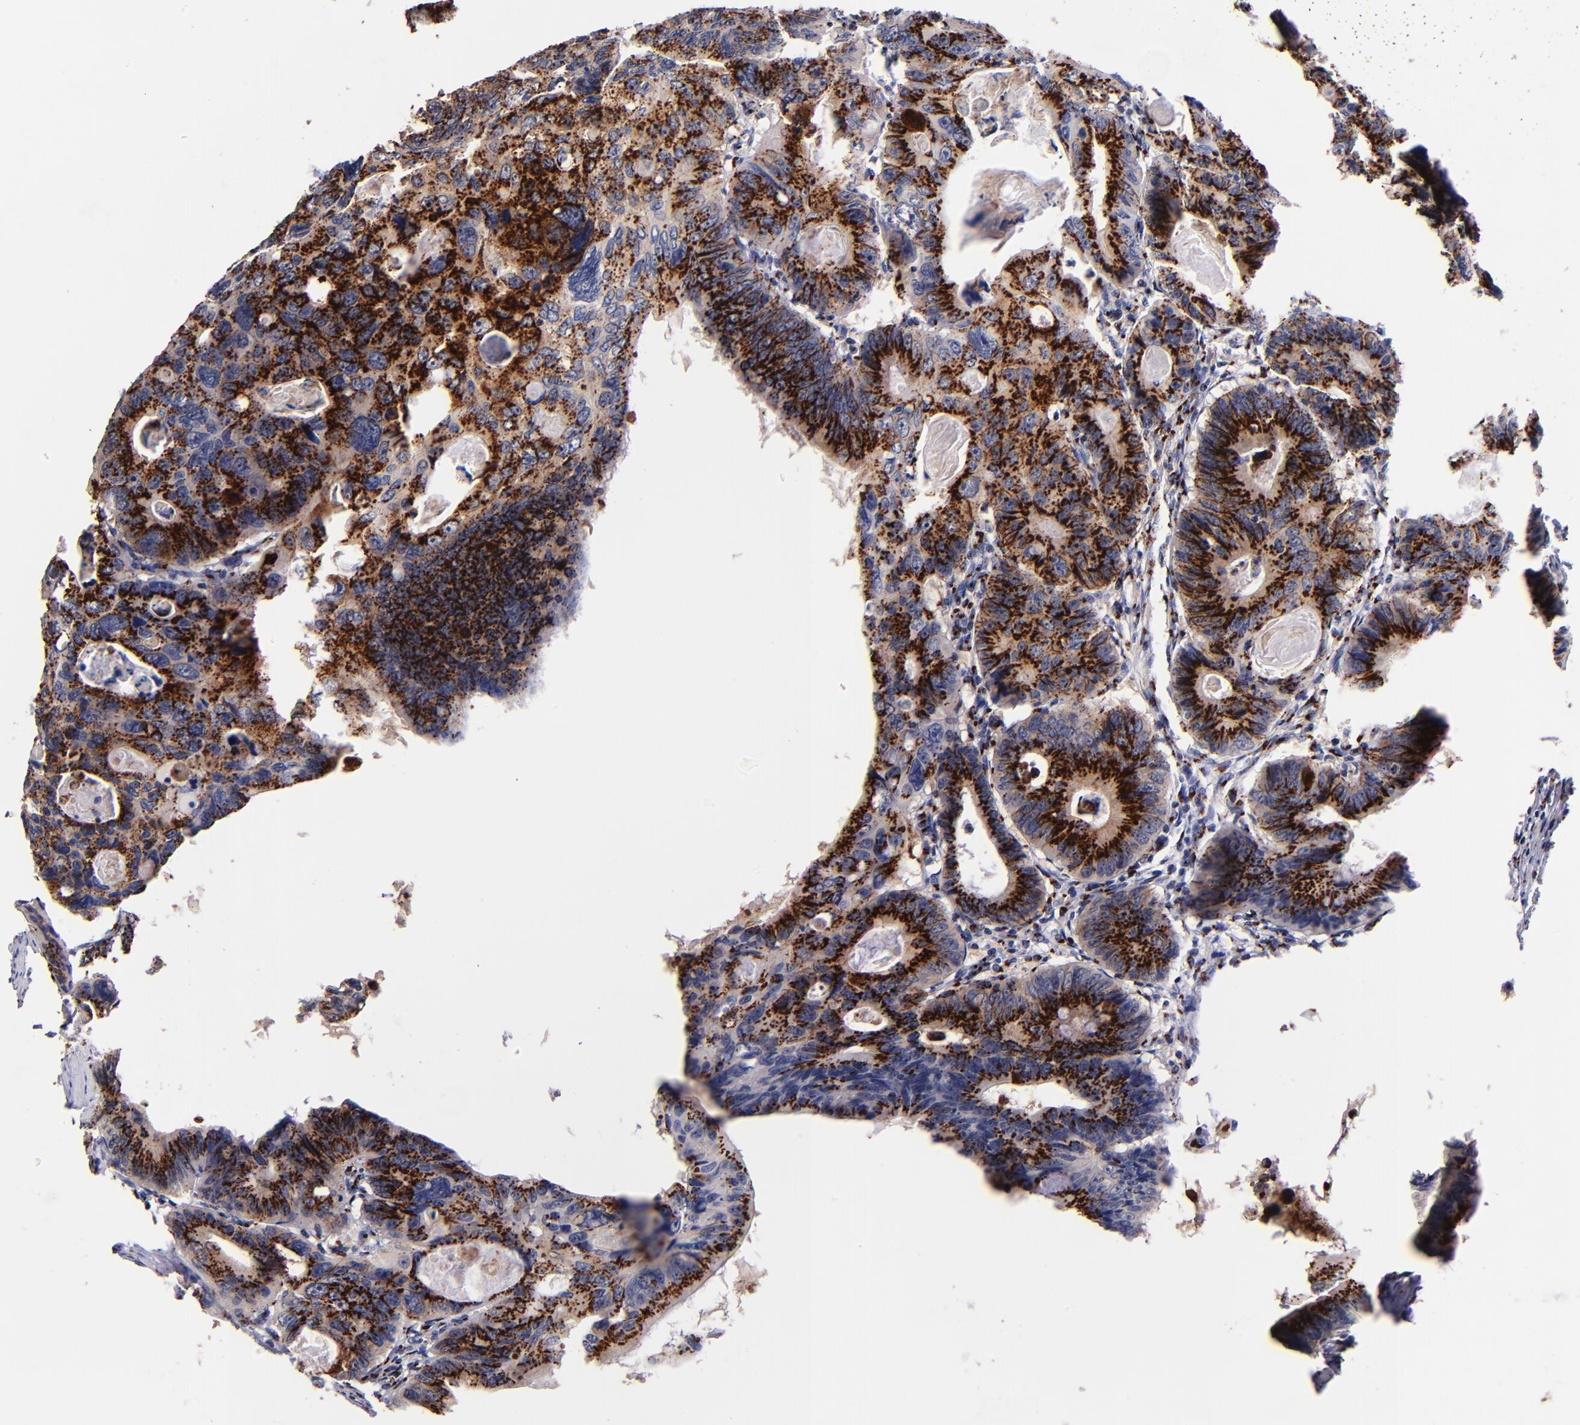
{"staining": {"intensity": "strong", "quantity": ">75%", "location": "cytoplasmic/membranous"}, "tissue": "colorectal cancer", "cell_type": "Tumor cells", "image_type": "cancer", "snomed": [{"axis": "morphology", "description": "Adenocarcinoma, NOS"}, {"axis": "topography", "description": "Colon"}], "caption": "A brown stain highlights strong cytoplasmic/membranous staining of a protein in human adenocarcinoma (colorectal) tumor cells.", "gene": "GOLIM4", "patient": {"sex": "female", "age": 55}}